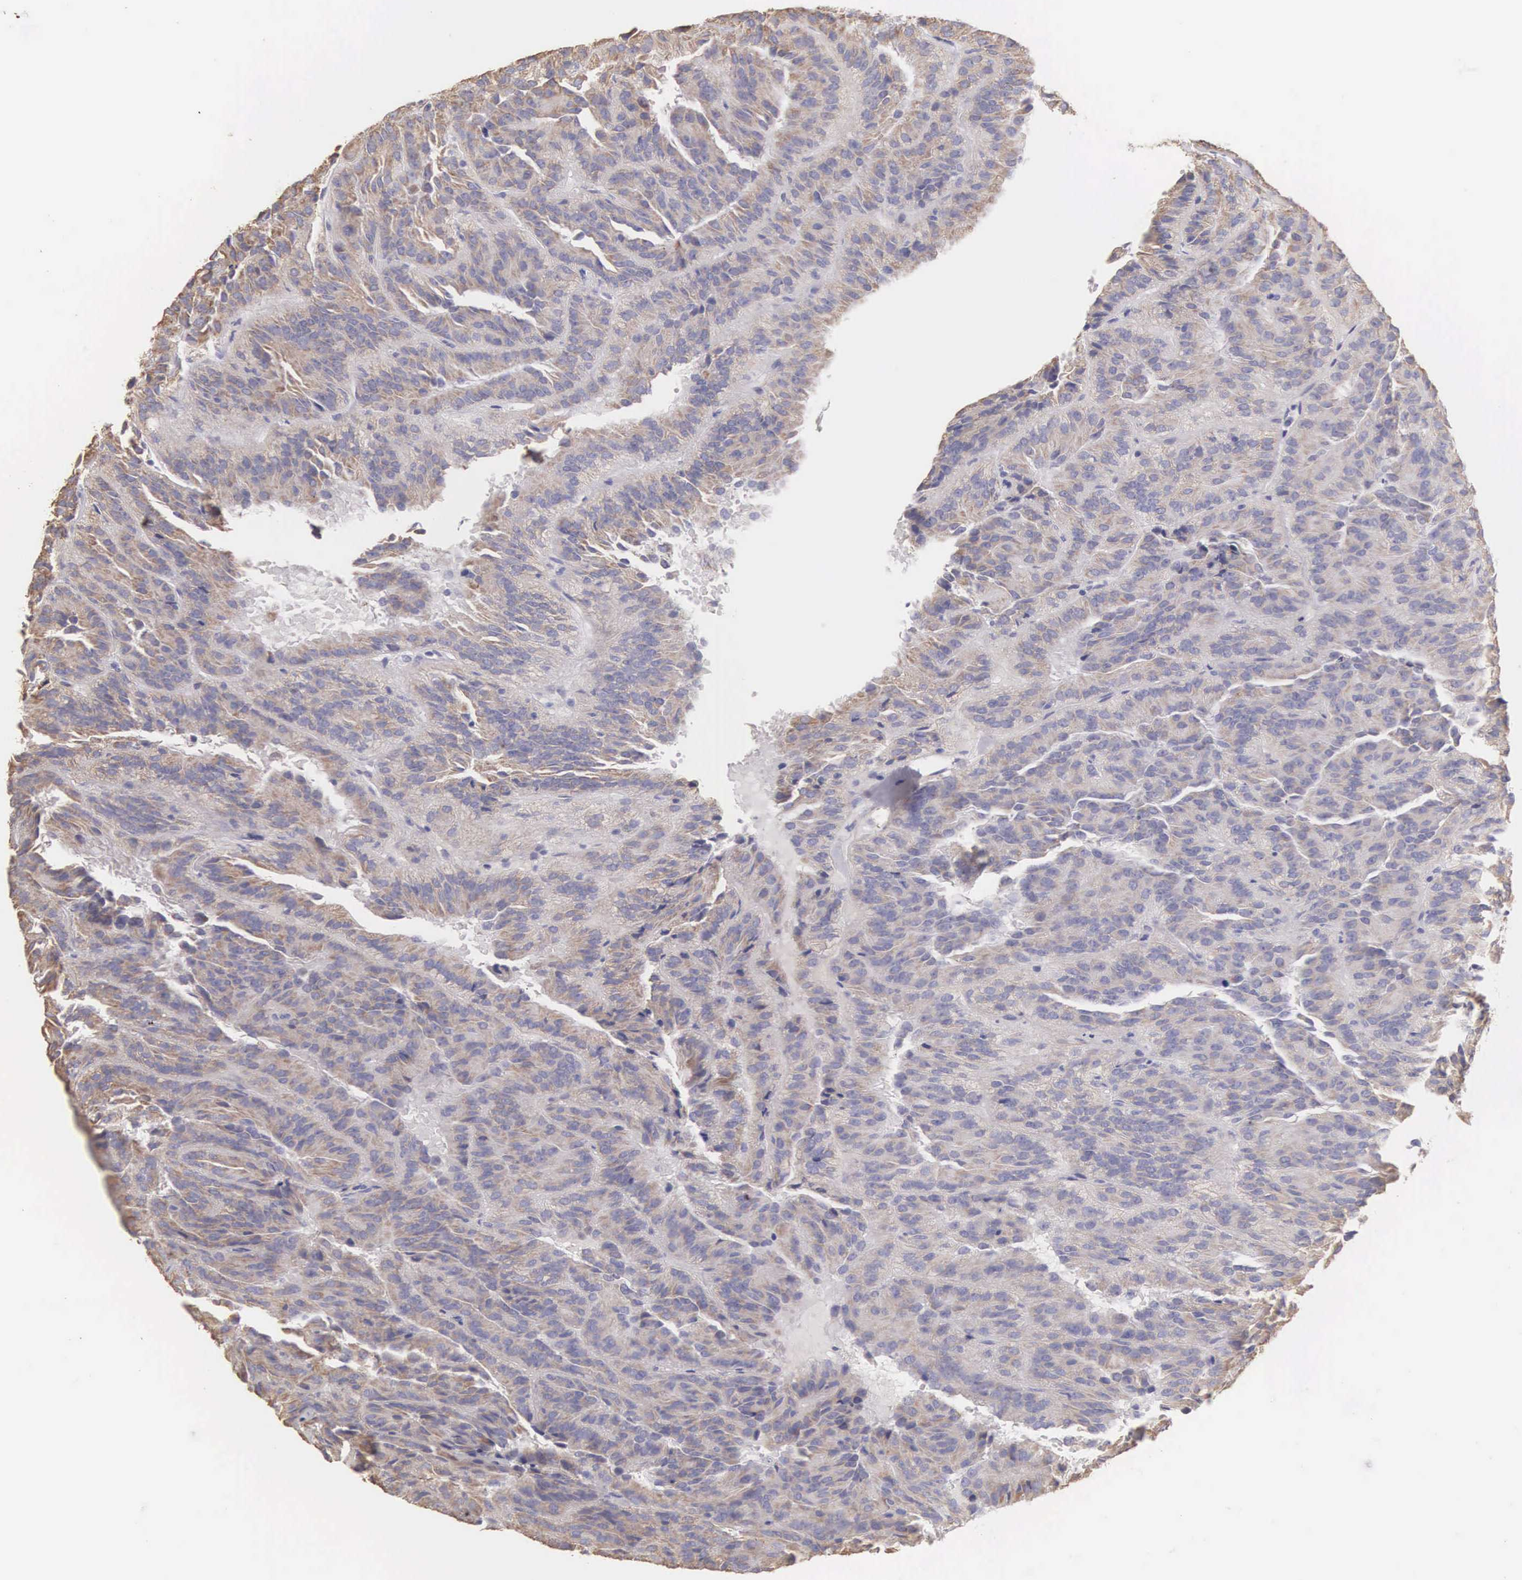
{"staining": {"intensity": "weak", "quantity": "25%-75%", "location": "cytoplasmic/membranous"}, "tissue": "renal cancer", "cell_type": "Tumor cells", "image_type": "cancer", "snomed": [{"axis": "morphology", "description": "Adenocarcinoma, NOS"}, {"axis": "topography", "description": "Kidney"}], "caption": "Immunohistochemical staining of renal adenocarcinoma exhibits weak cytoplasmic/membranous protein positivity in approximately 25%-75% of tumor cells. (DAB IHC with brightfield microscopy, high magnification).", "gene": "PIR", "patient": {"sex": "male", "age": 46}}